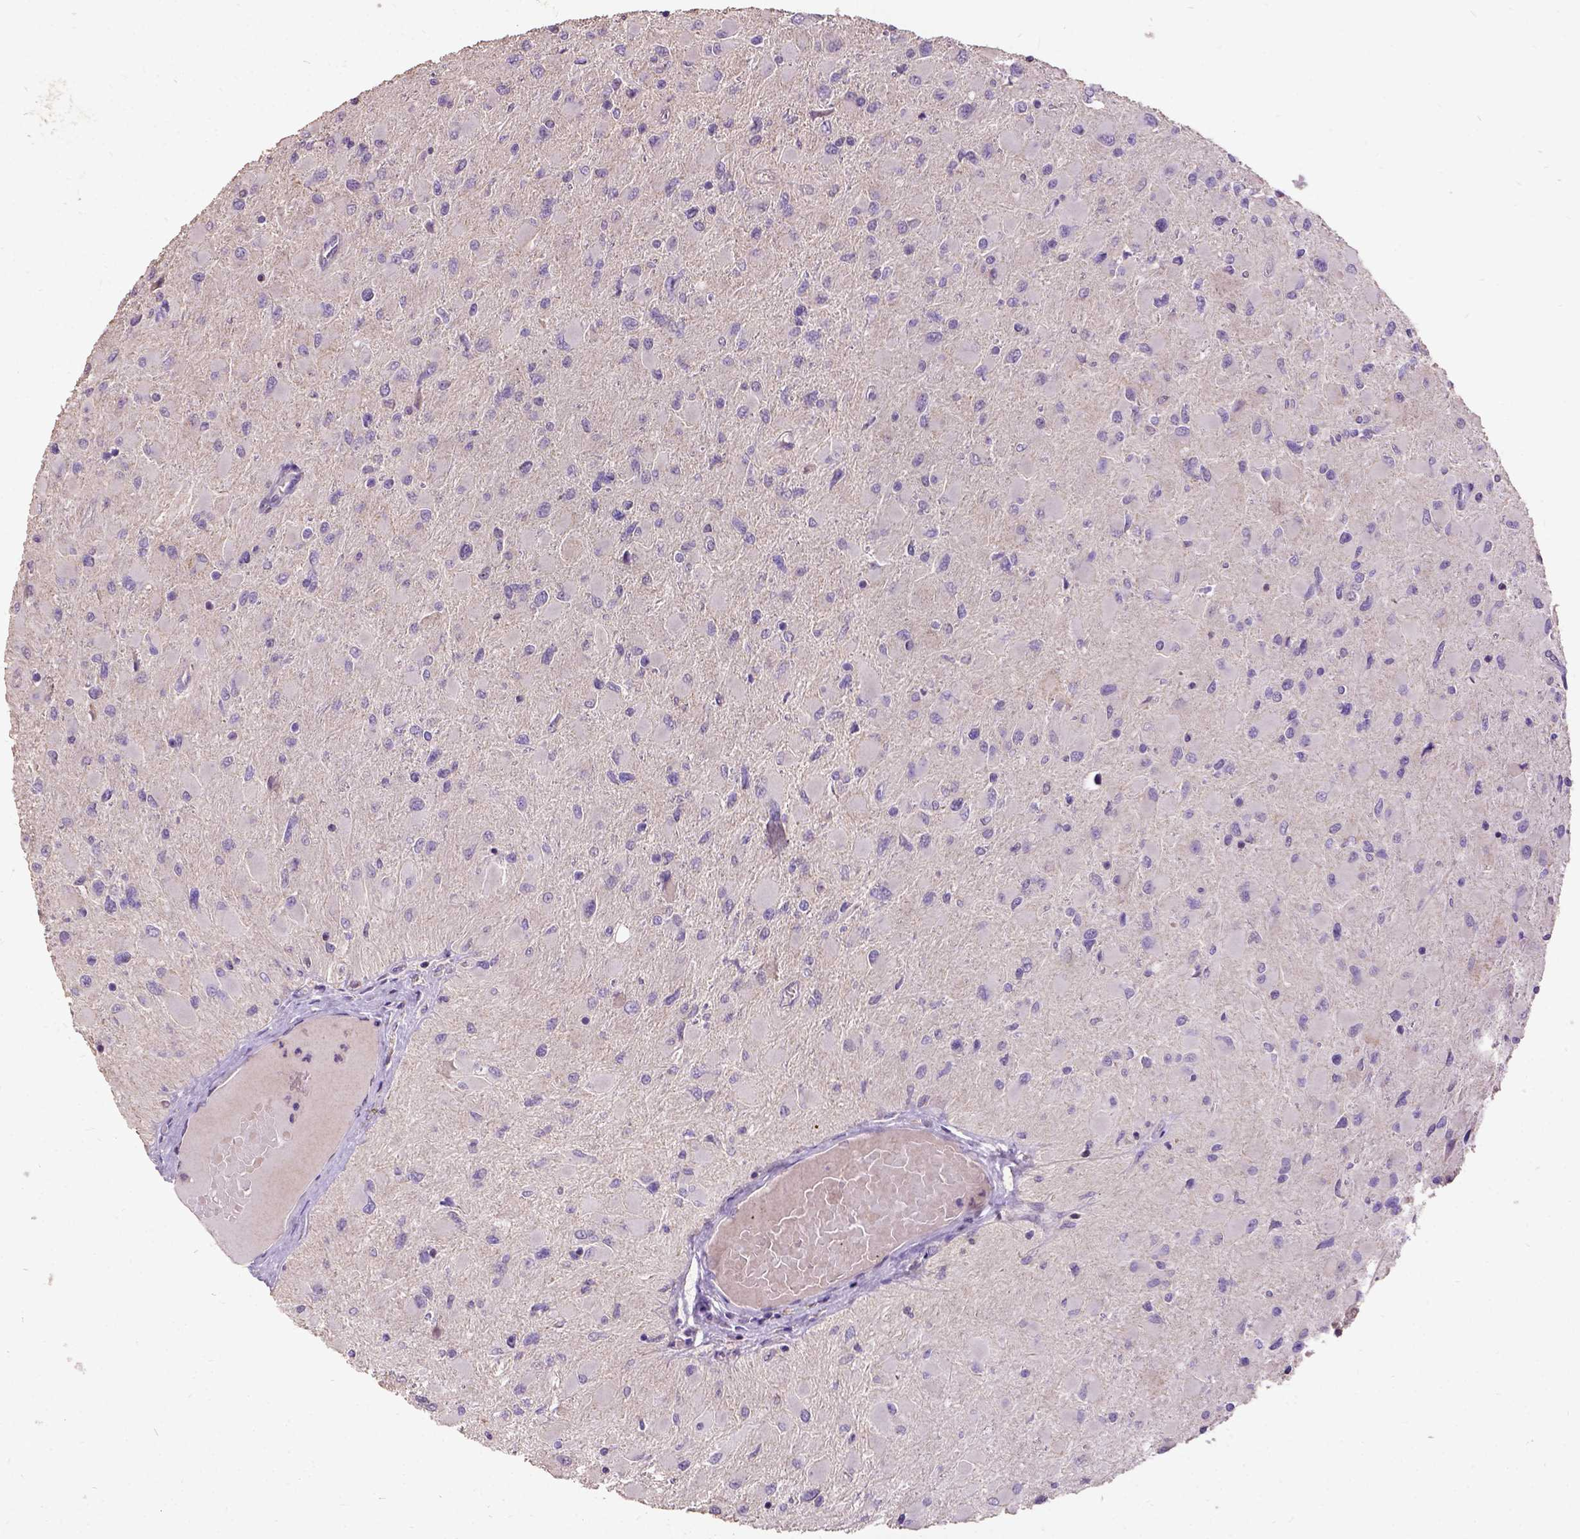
{"staining": {"intensity": "negative", "quantity": "none", "location": "none"}, "tissue": "glioma", "cell_type": "Tumor cells", "image_type": "cancer", "snomed": [{"axis": "morphology", "description": "Glioma, malignant, High grade"}, {"axis": "topography", "description": "Cerebral cortex"}], "caption": "This is an immunohistochemistry (IHC) image of human glioma. There is no staining in tumor cells.", "gene": "DQX1", "patient": {"sex": "female", "age": 36}}